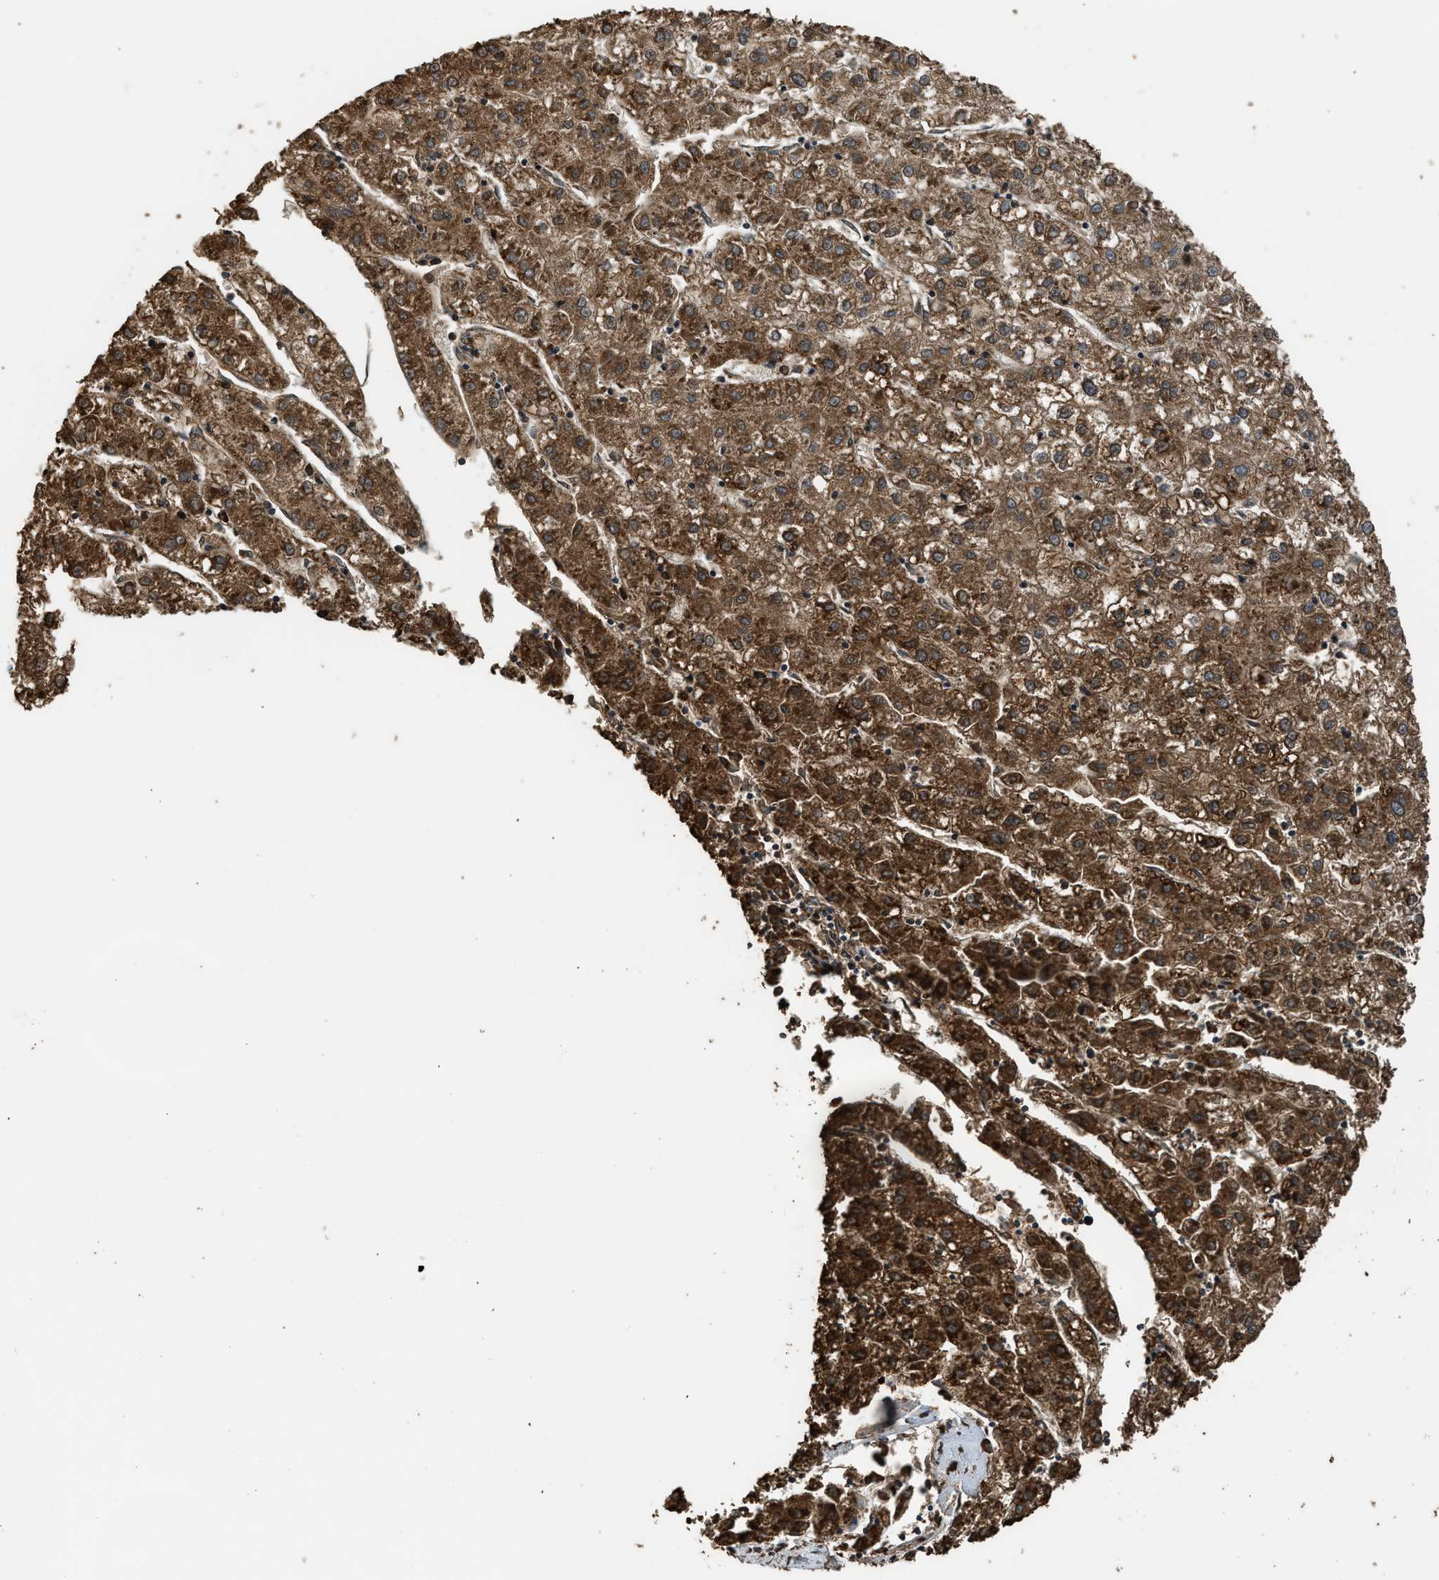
{"staining": {"intensity": "strong", "quantity": ">75%", "location": "cytoplasmic/membranous"}, "tissue": "liver cancer", "cell_type": "Tumor cells", "image_type": "cancer", "snomed": [{"axis": "morphology", "description": "Carcinoma, Hepatocellular, NOS"}, {"axis": "topography", "description": "Liver"}], "caption": "Immunohistochemical staining of human liver cancer (hepatocellular carcinoma) reveals high levels of strong cytoplasmic/membranous positivity in approximately >75% of tumor cells.", "gene": "MYBL2", "patient": {"sex": "male", "age": 72}}